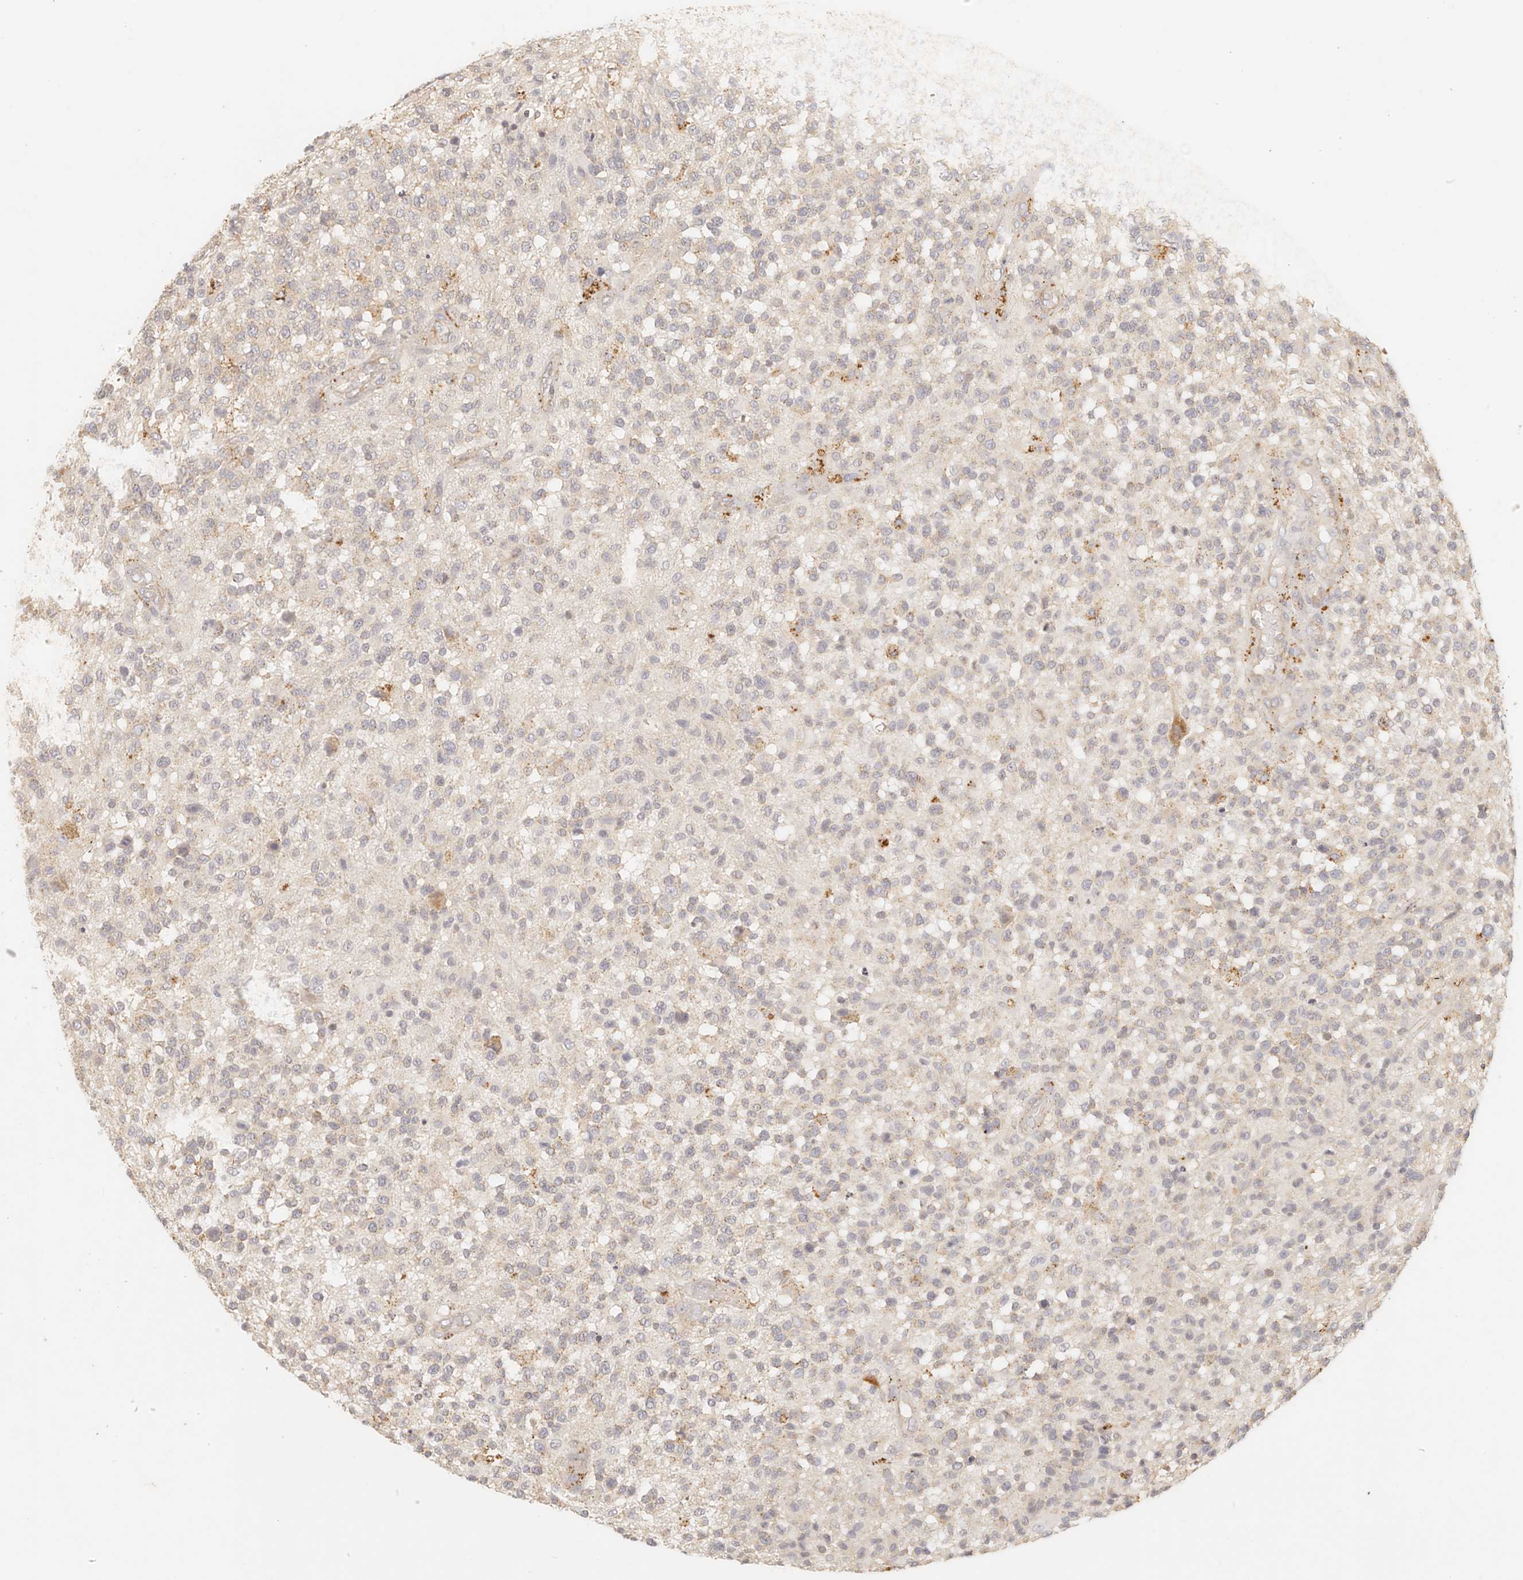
{"staining": {"intensity": "weak", "quantity": "25%-75%", "location": "cytoplasmic/membranous"}, "tissue": "glioma", "cell_type": "Tumor cells", "image_type": "cancer", "snomed": [{"axis": "morphology", "description": "Glioma, malignant, High grade"}, {"axis": "morphology", "description": "Glioblastoma, NOS"}, {"axis": "topography", "description": "Brain"}], "caption": "Immunohistochemistry histopathology image of high-grade glioma (malignant) stained for a protein (brown), which shows low levels of weak cytoplasmic/membranous positivity in about 25%-75% of tumor cells.", "gene": "CNMD", "patient": {"sex": "male", "age": 60}}